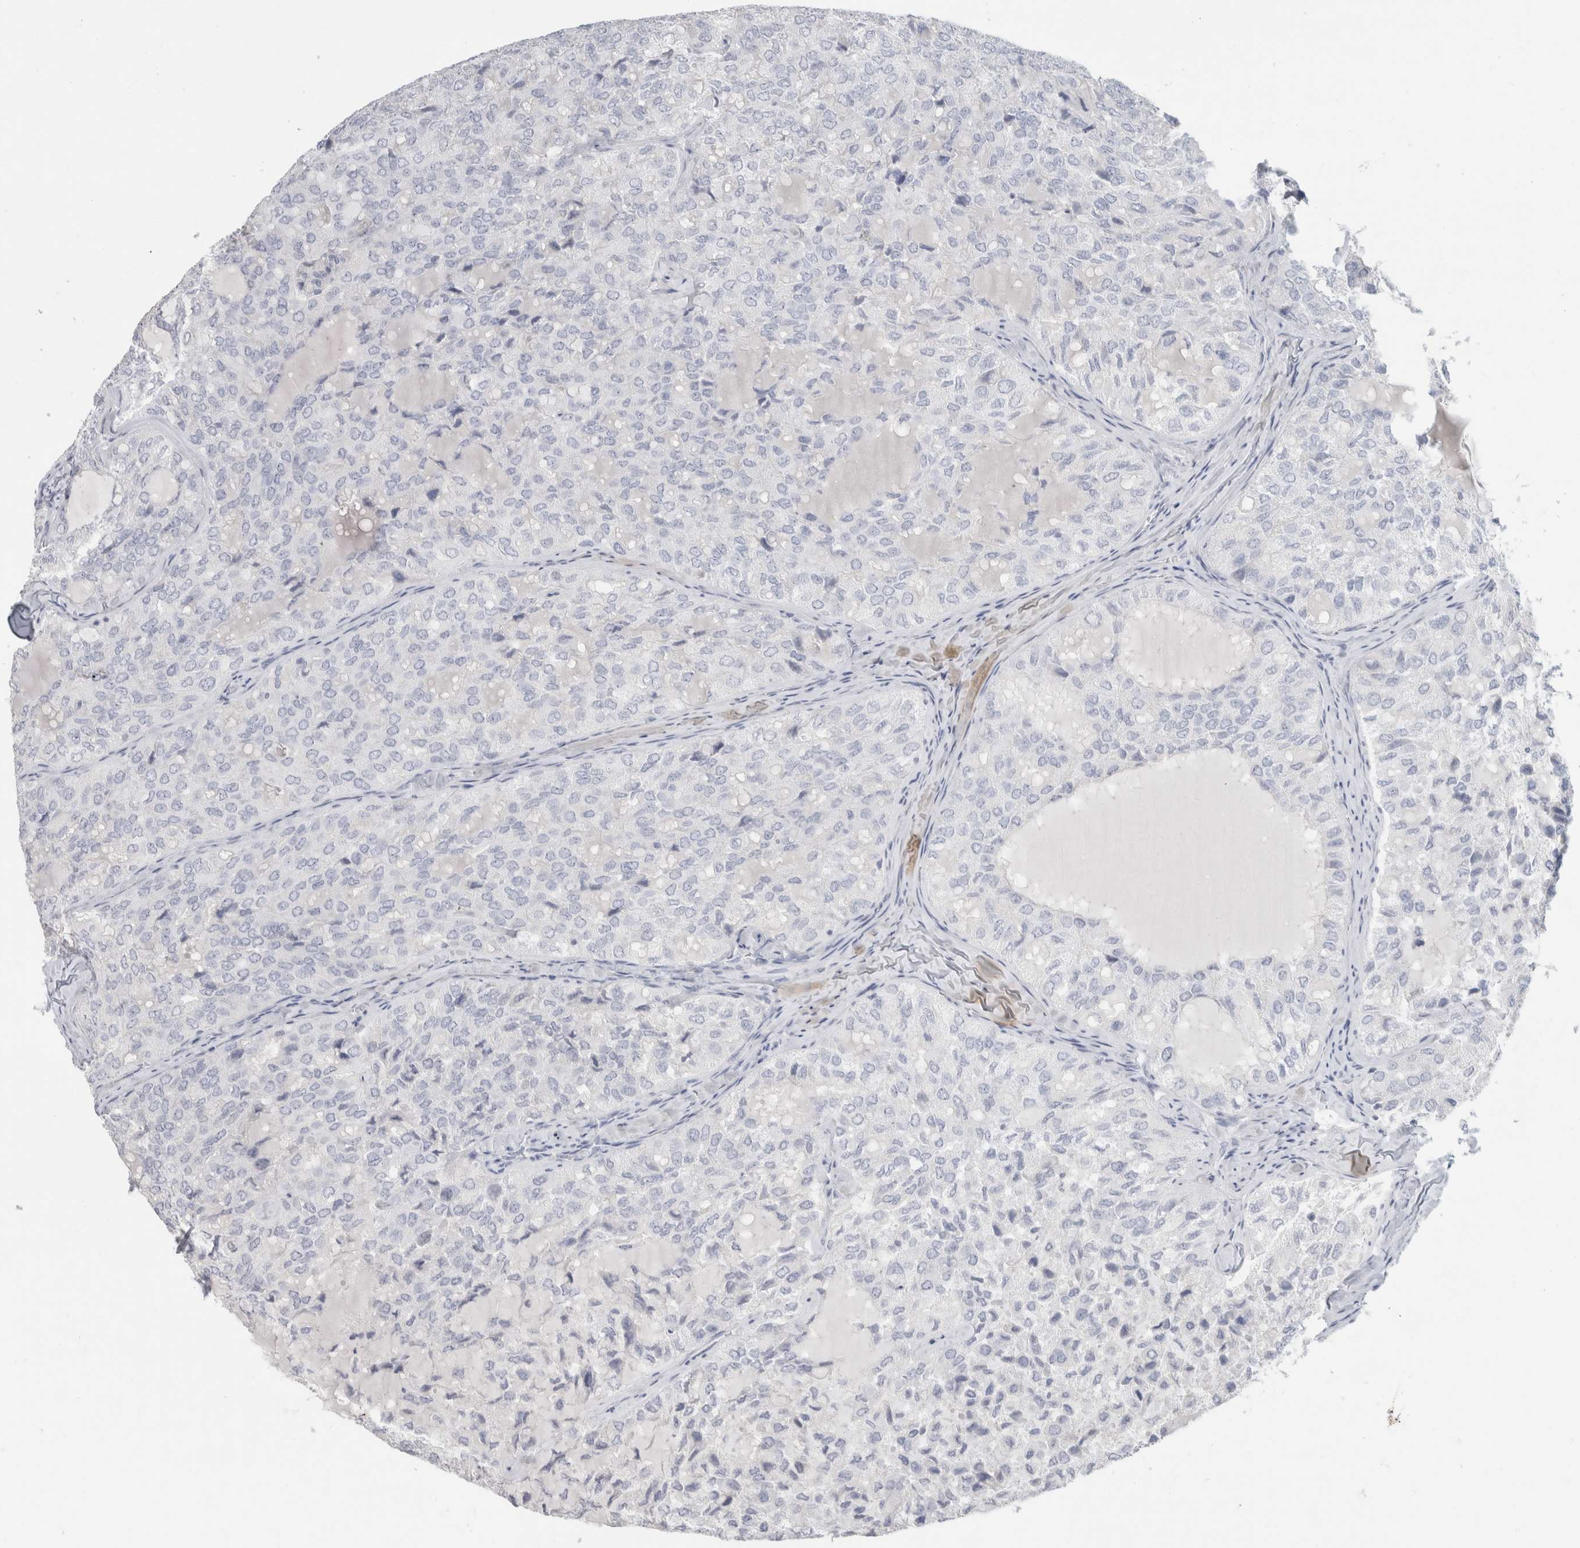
{"staining": {"intensity": "negative", "quantity": "none", "location": "none"}, "tissue": "thyroid cancer", "cell_type": "Tumor cells", "image_type": "cancer", "snomed": [{"axis": "morphology", "description": "Follicular adenoma carcinoma, NOS"}, {"axis": "topography", "description": "Thyroid gland"}], "caption": "A photomicrograph of thyroid follicular adenoma carcinoma stained for a protein reveals no brown staining in tumor cells.", "gene": "SLC6A1", "patient": {"sex": "male", "age": 75}}